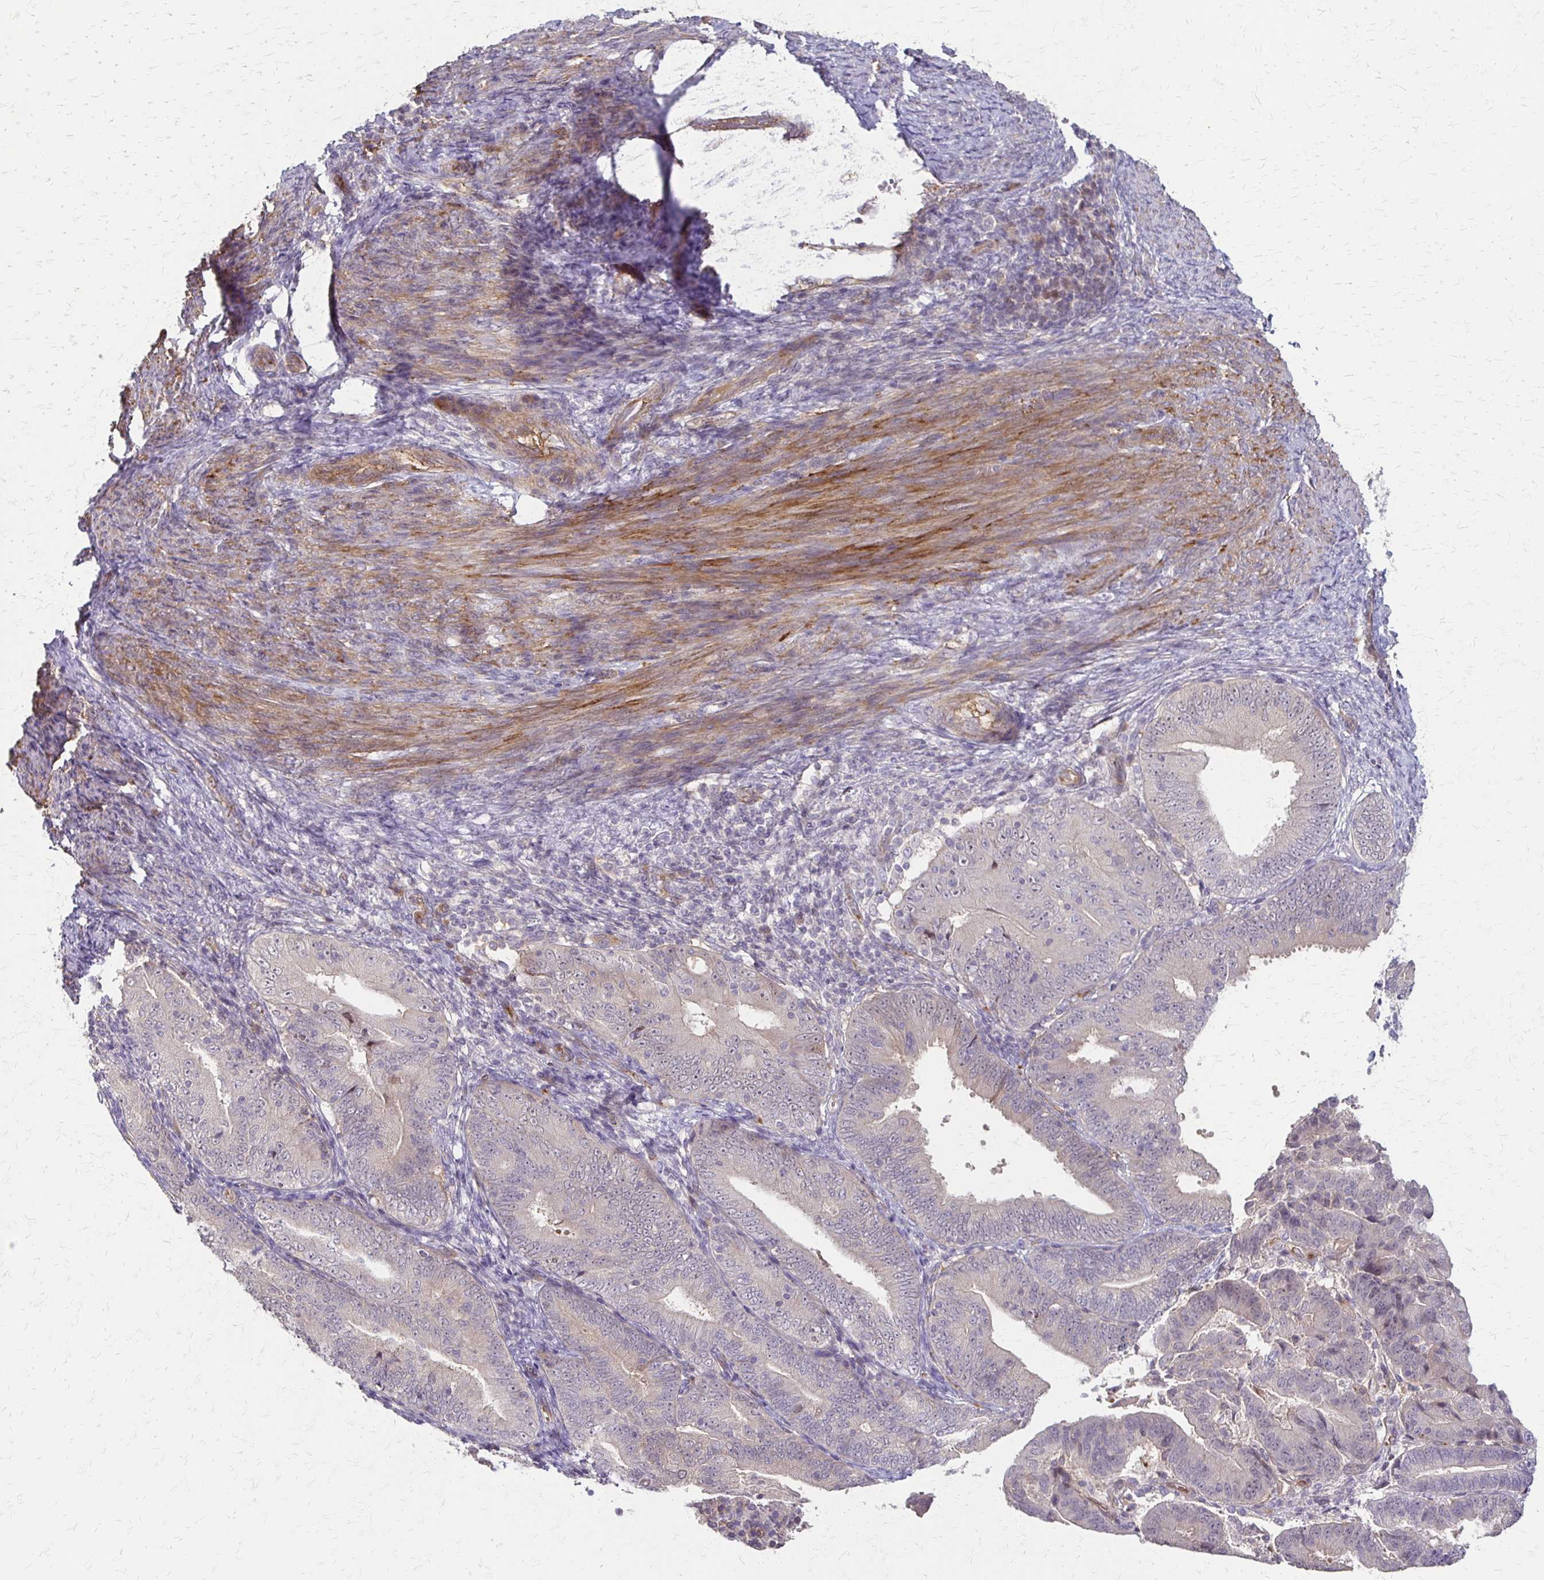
{"staining": {"intensity": "negative", "quantity": "none", "location": "none"}, "tissue": "endometrial cancer", "cell_type": "Tumor cells", "image_type": "cancer", "snomed": [{"axis": "morphology", "description": "Adenocarcinoma, NOS"}, {"axis": "topography", "description": "Endometrium"}], "caption": "There is no significant positivity in tumor cells of endometrial cancer.", "gene": "CFL2", "patient": {"sex": "female", "age": 70}}